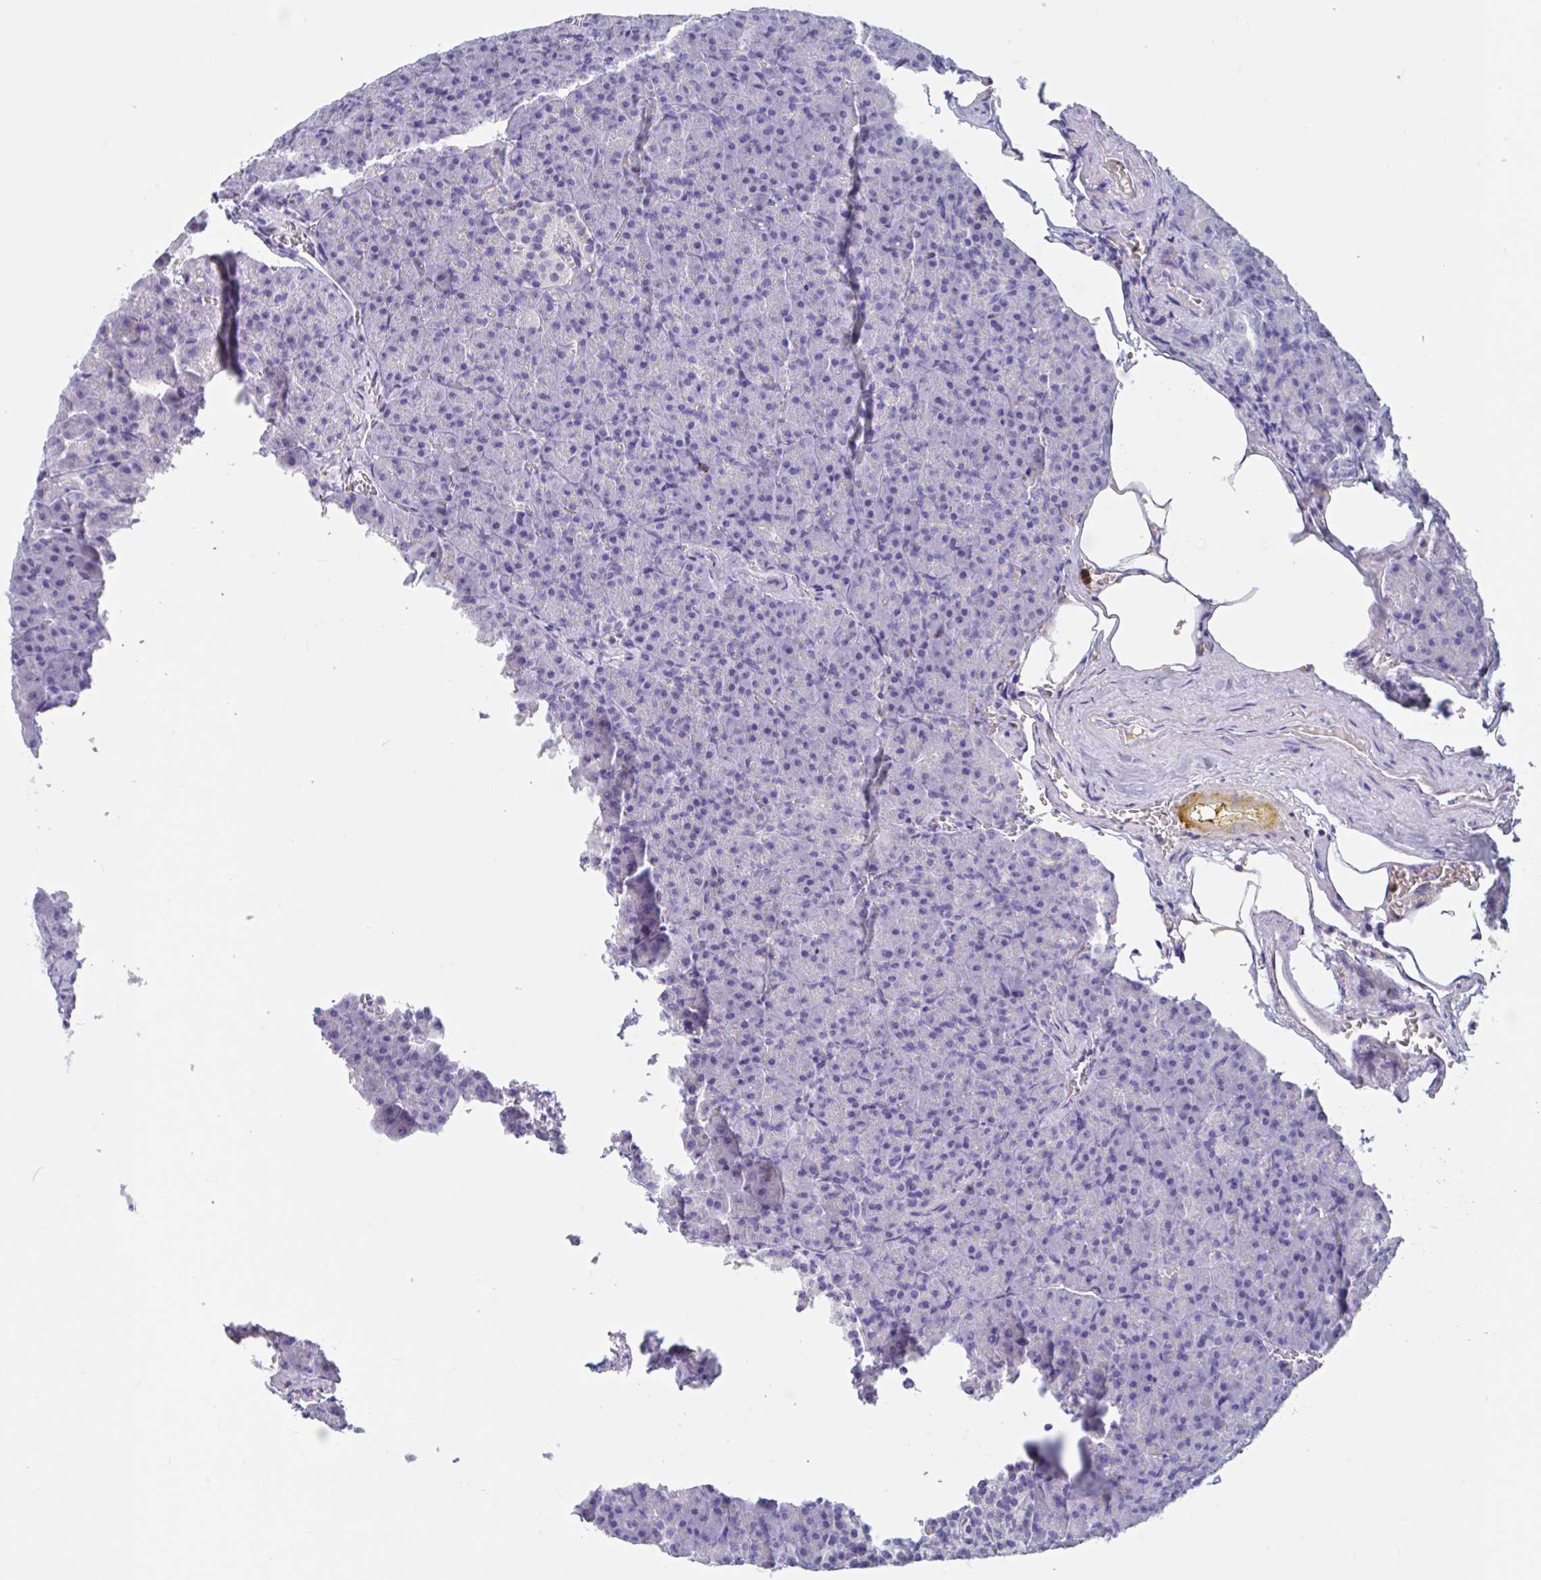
{"staining": {"intensity": "moderate", "quantity": "<25%", "location": "cytoplasmic/membranous"}, "tissue": "pancreas", "cell_type": "Exocrine glandular cells", "image_type": "normal", "snomed": [{"axis": "morphology", "description": "Normal tissue, NOS"}, {"axis": "topography", "description": "Pancreas"}], "caption": "DAB immunohistochemical staining of normal pancreas reveals moderate cytoplasmic/membranous protein expression in about <25% of exocrine glandular cells.", "gene": "ZNHIT2", "patient": {"sex": "female", "age": 74}}